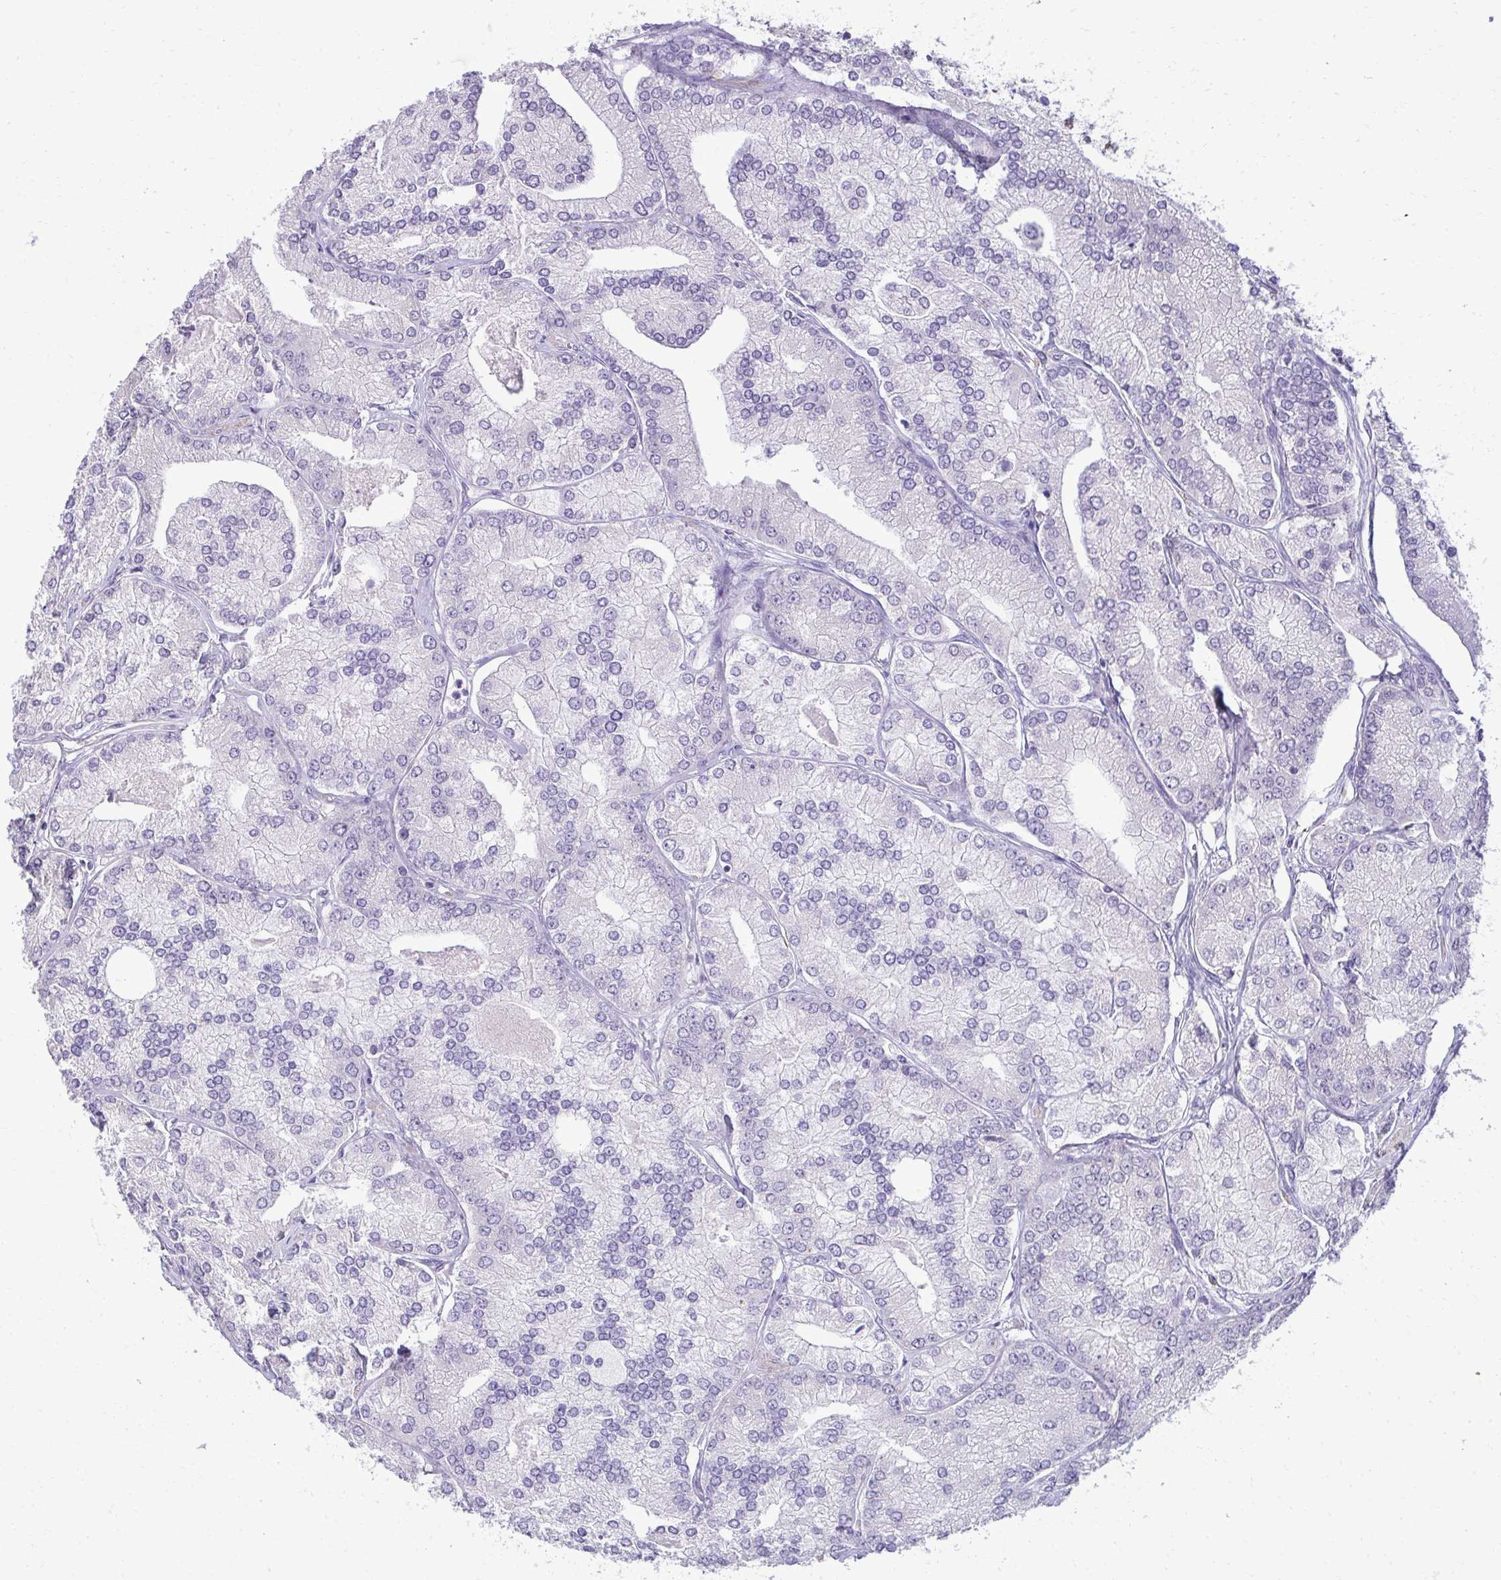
{"staining": {"intensity": "negative", "quantity": "none", "location": "none"}, "tissue": "prostate cancer", "cell_type": "Tumor cells", "image_type": "cancer", "snomed": [{"axis": "morphology", "description": "Adenocarcinoma, High grade"}, {"axis": "topography", "description": "Prostate"}], "caption": "DAB immunohistochemical staining of human adenocarcinoma (high-grade) (prostate) exhibits no significant positivity in tumor cells.", "gene": "SLC30A3", "patient": {"sex": "male", "age": 61}}